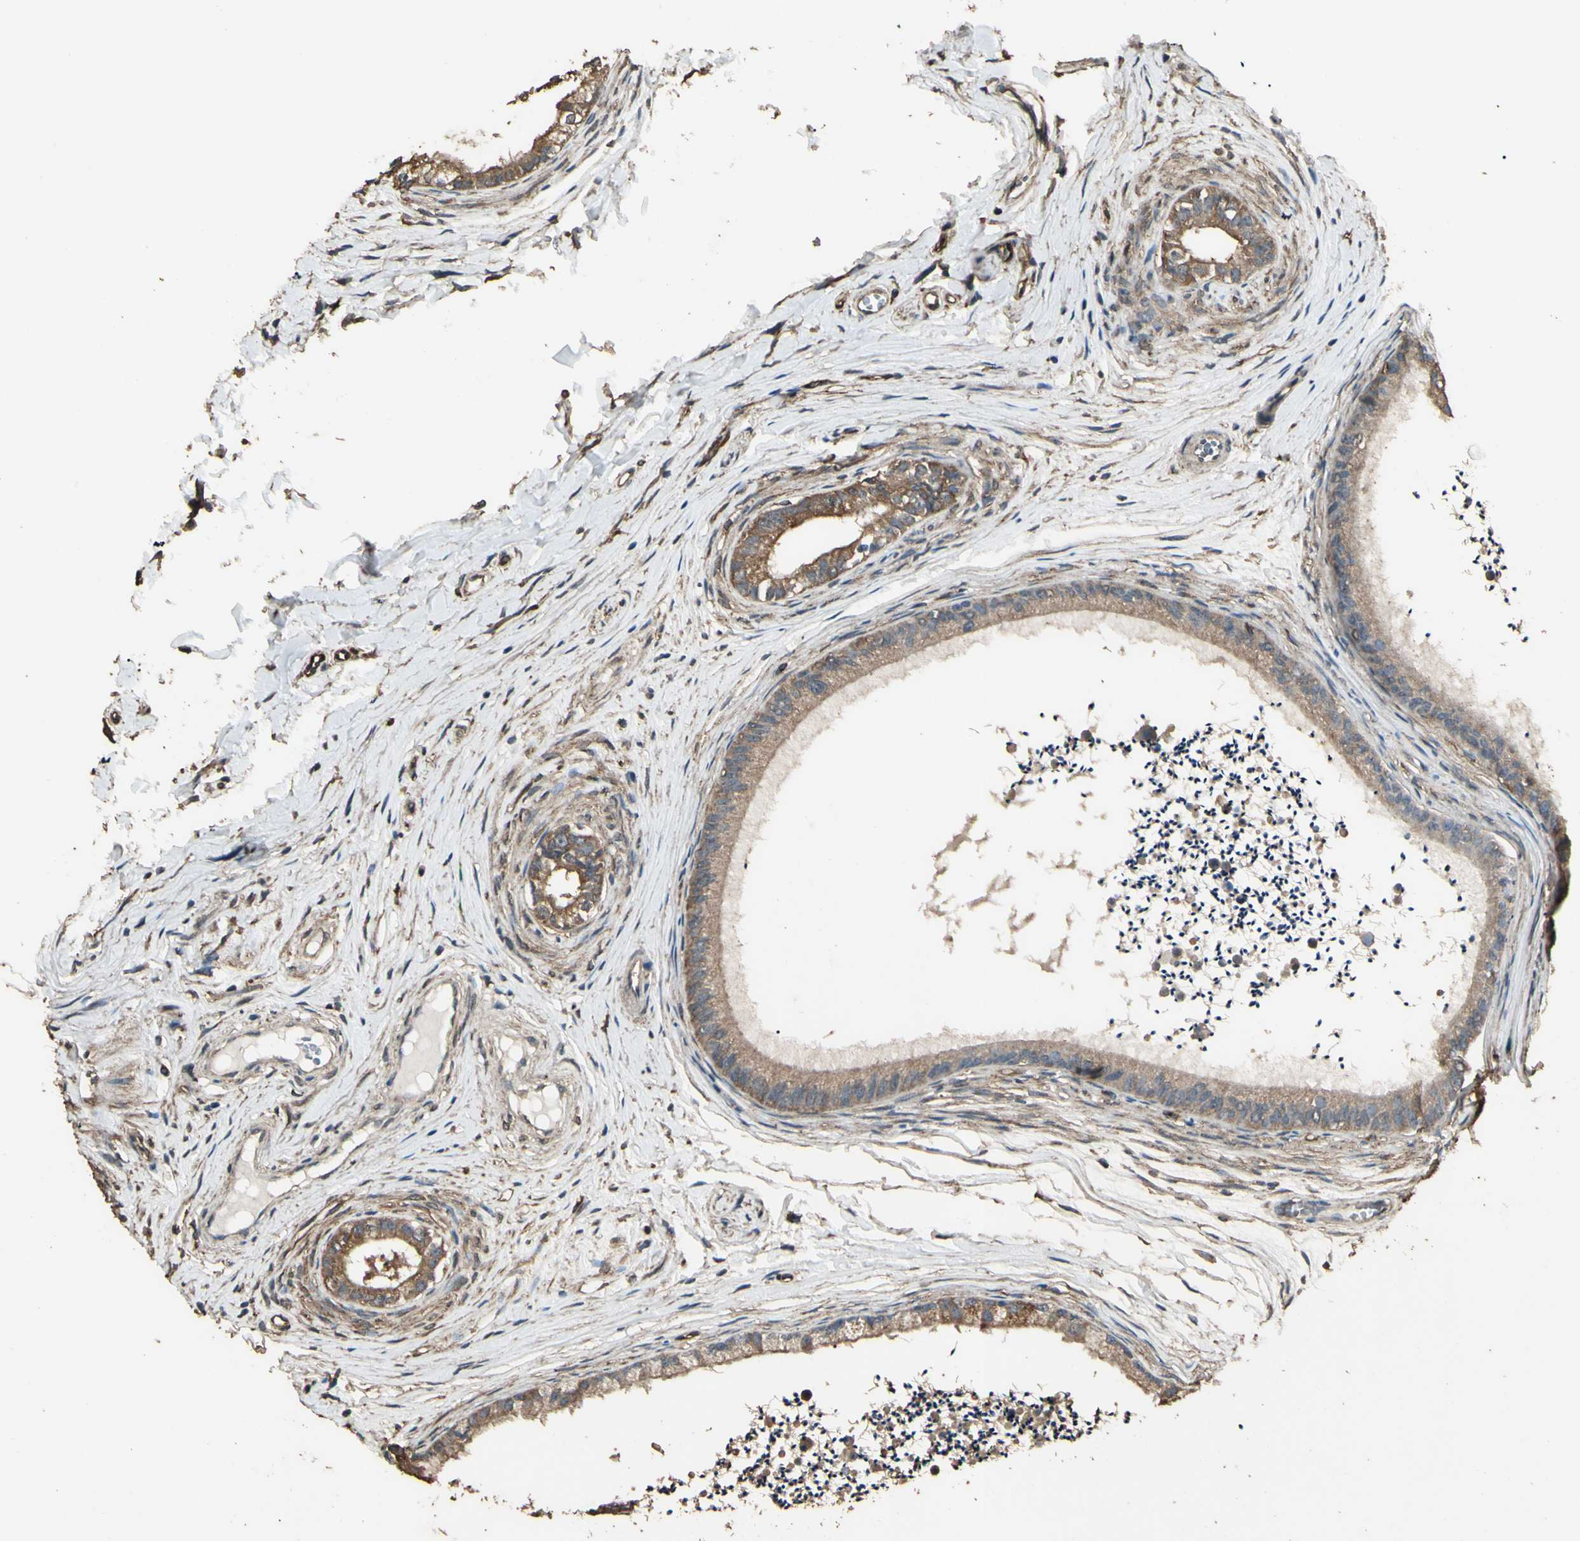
{"staining": {"intensity": "moderate", "quantity": ">75%", "location": "cytoplasmic/membranous"}, "tissue": "epididymis", "cell_type": "Glandular cells", "image_type": "normal", "snomed": [{"axis": "morphology", "description": "Normal tissue, NOS"}, {"axis": "topography", "description": "Epididymis"}], "caption": "Immunohistochemistry (IHC) of benign human epididymis displays medium levels of moderate cytoplasmic/membranous positivity in about >75% of glandular cells.", "gene": "TSPO", "patient": {"sex": "male", "age": 56}}